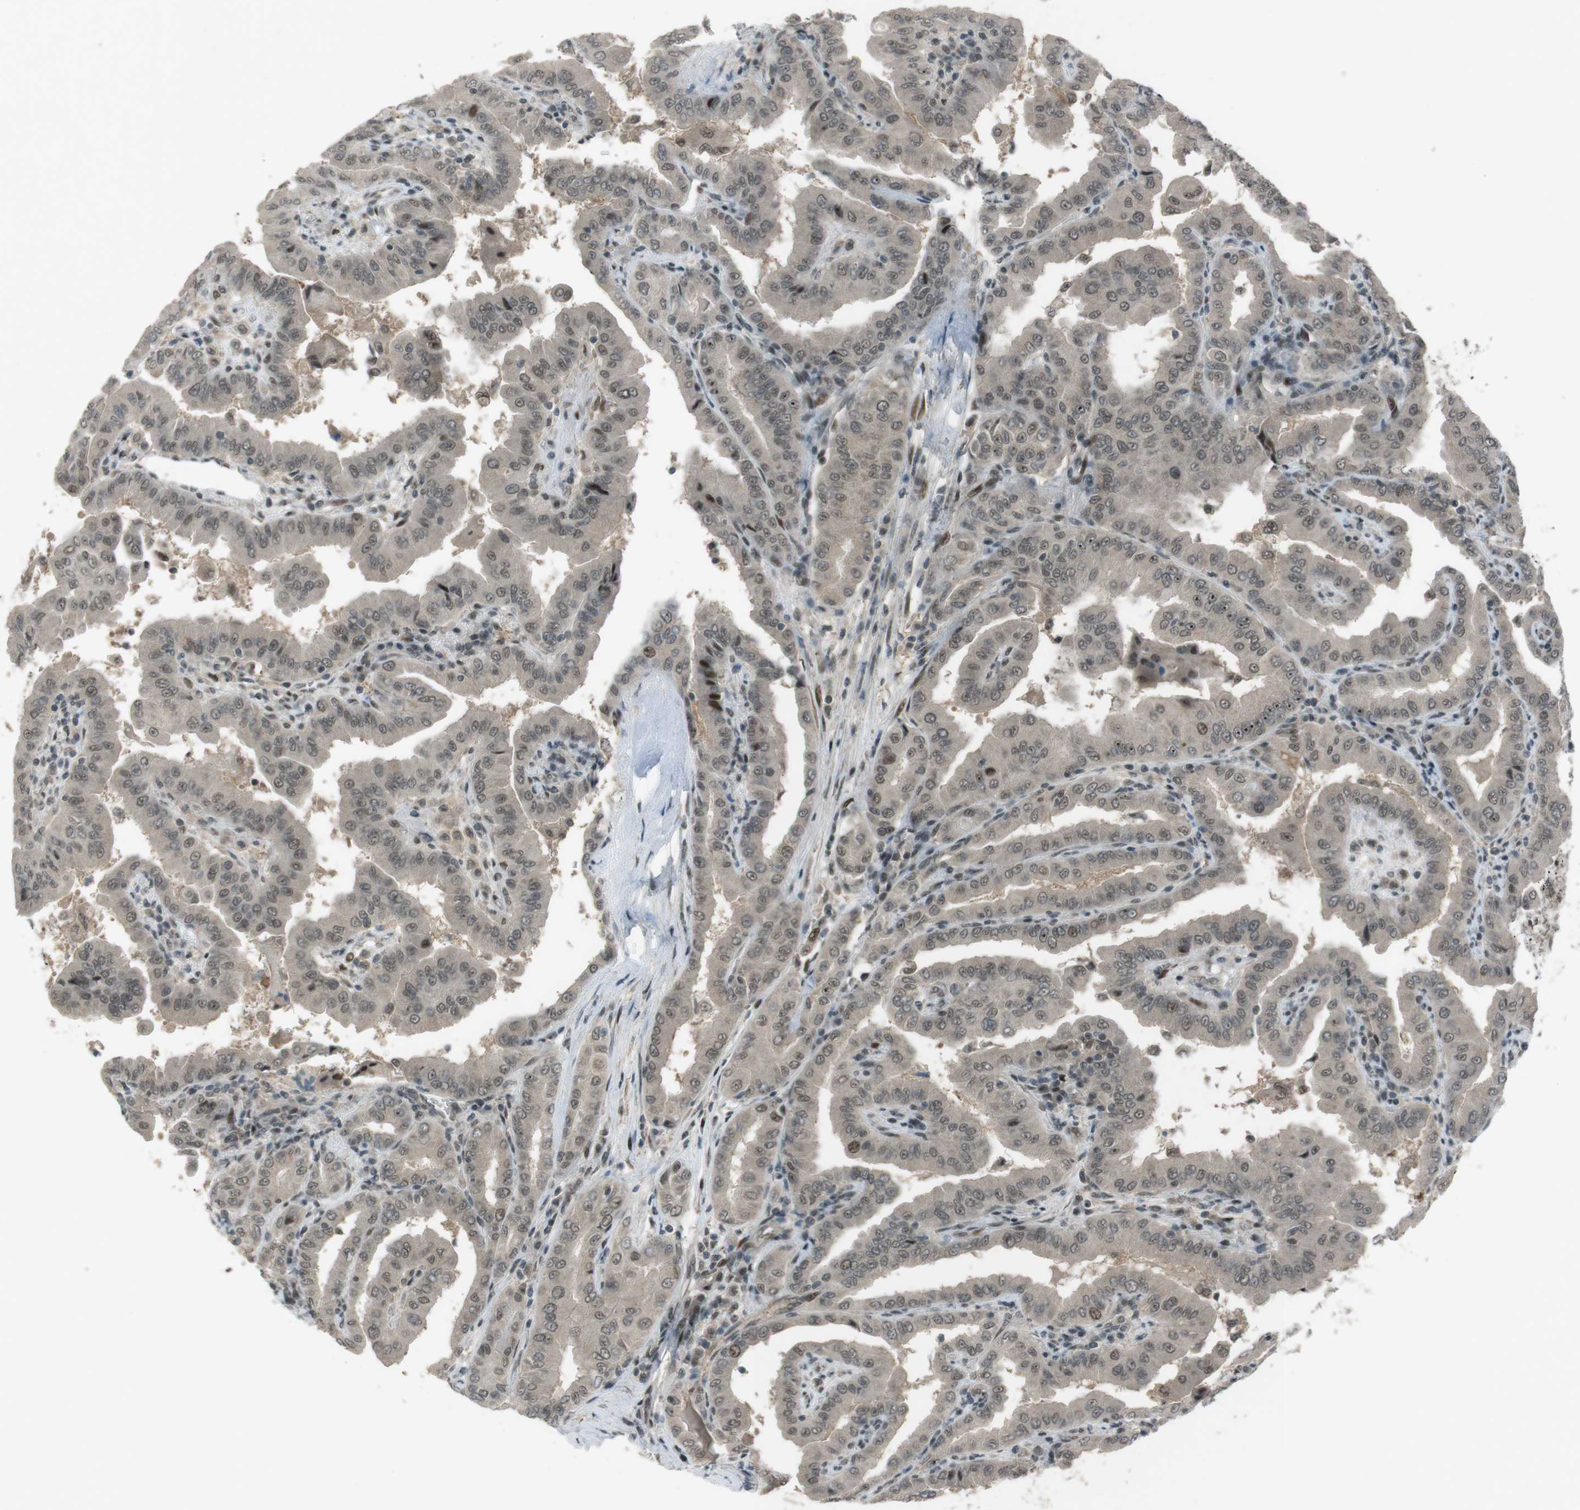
{"staining": {"intensity": "weak", "quantity": "25%-75%", "location": "nuclear"}, "tissue": "thyroid cancer", "cell_type": "Tumor cells", "image_type": "cancer", "snomed": [{"axis": "morphology", "description": "Papillary adenocarcinoma, NOS"}, {"axis": "topography", "description": "Thyroid gland"}], "caption": "Thyroid cancer stained for a protein shows weak nuclear positivity in tumor cells. (Stains: DAB (3,3'-diaminobenzidine) in brown, nuclei in blue, Microscopy: brightfield microscopy at high magnification).", "gene": "SLITRK5", "patient": {"sex": "male", "age": 33}}